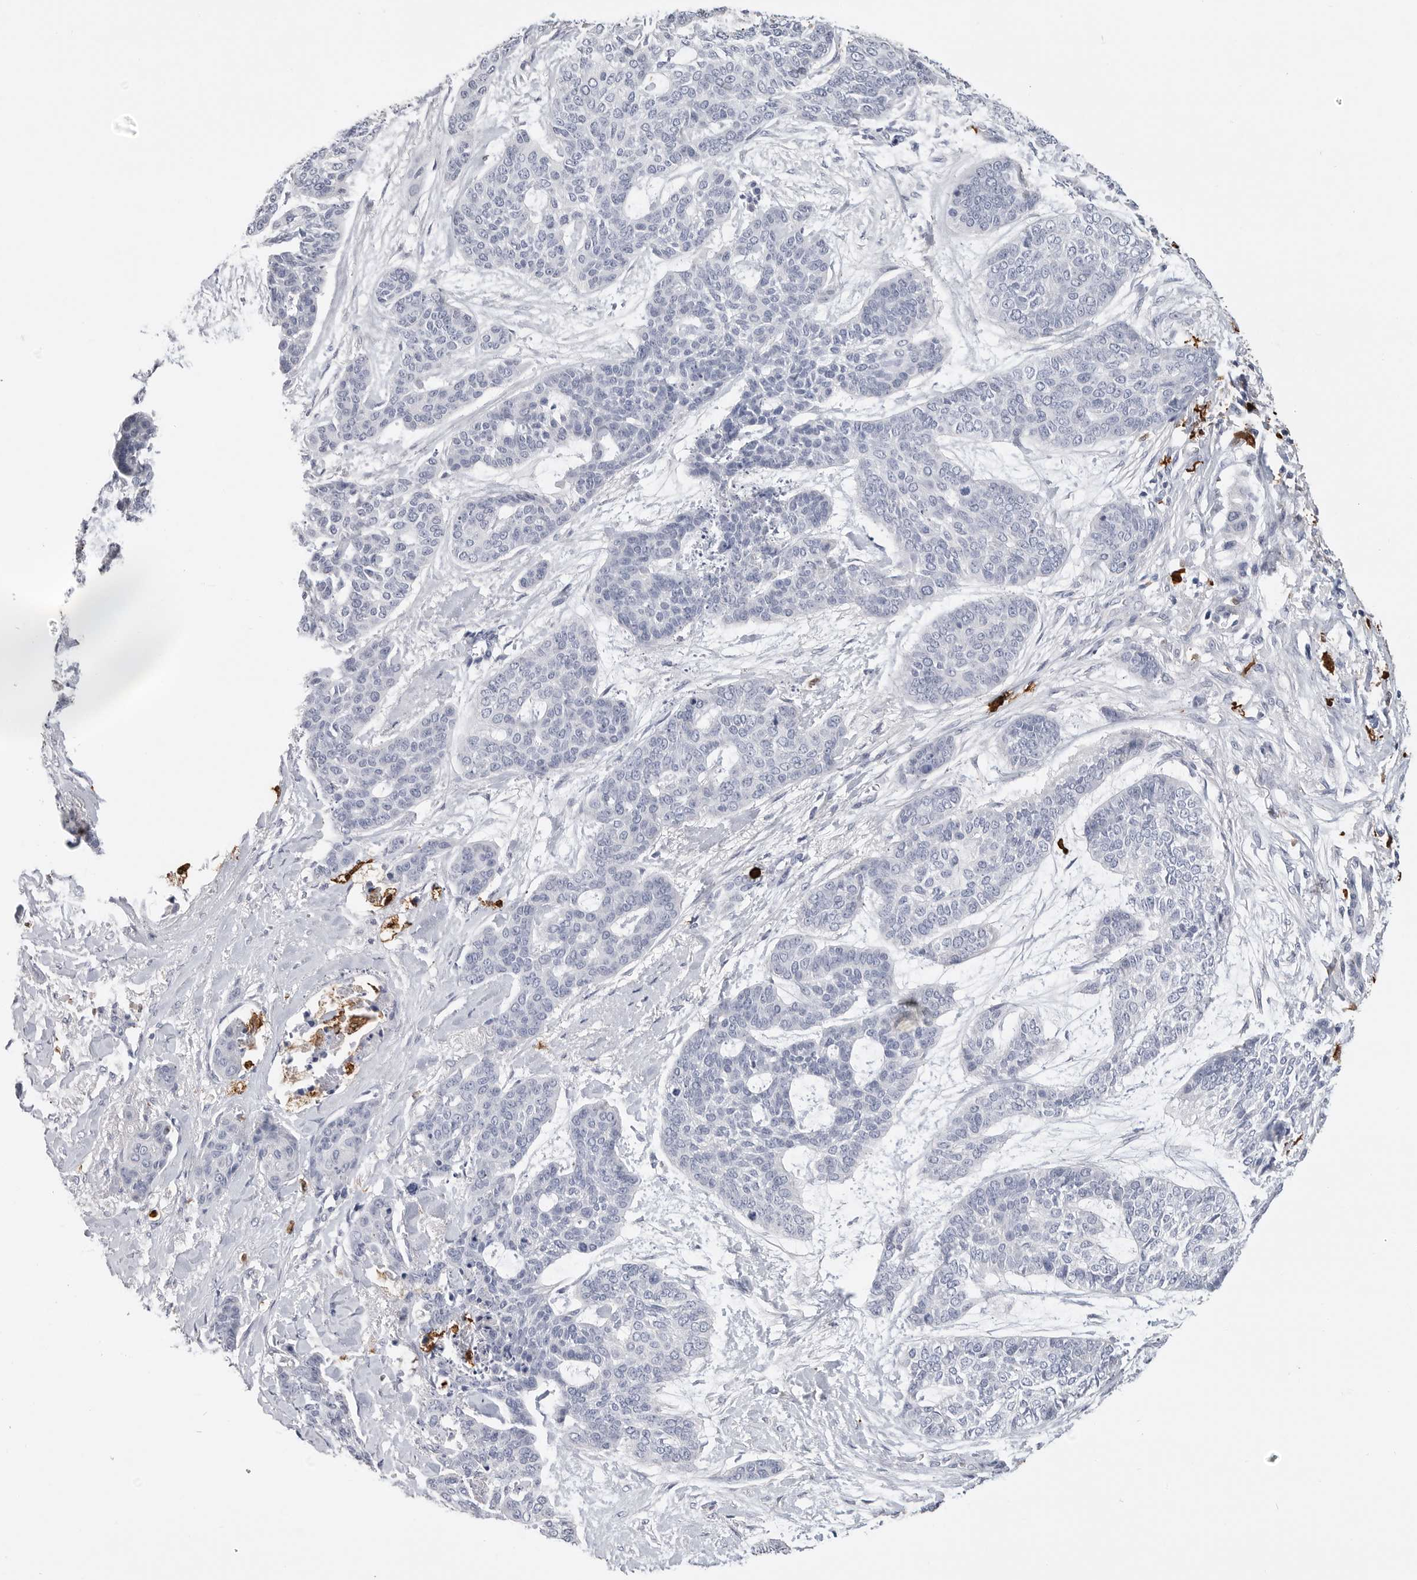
{"staining": {"intensity": "negative", "quantity": "none", "location": "none"}, "tissue": "skin cancer", "cell_type": "Tumor cells", "image_type": "cancer", "snomed": [{"axis": "morphology", "description": "Basal cell carcinoma"}, {"axis": "topography", "description": "Skin"}], "caption": "IHC of human skin cancer (basal cell carcinoma) reveals no positivity in tumor cells. (IHC, brightfield microscopy, high magnification).", "gene": "CYB561D1", "patient": {"sex": "female", "age": 64}}